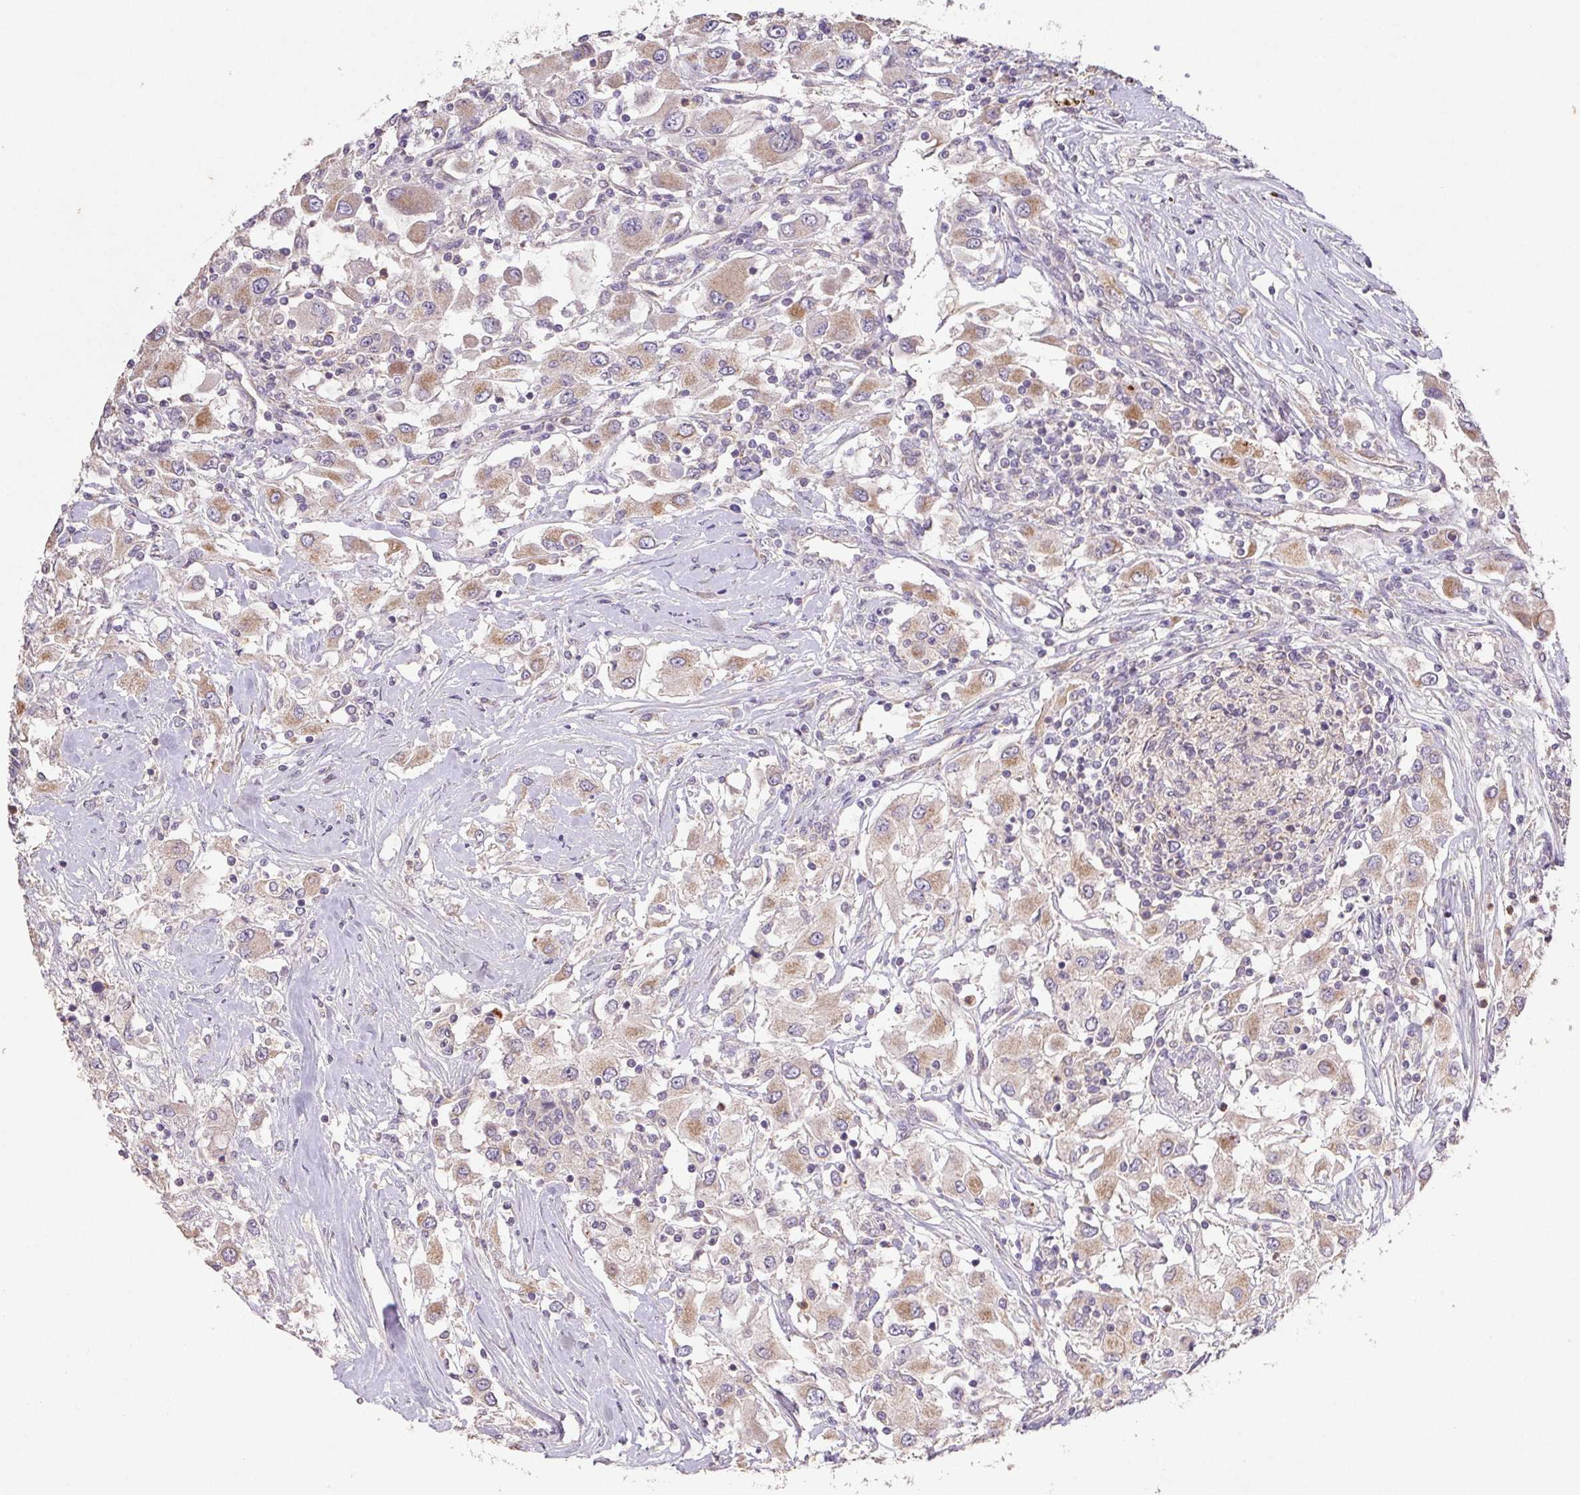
{"staining": {"intensity": "weak", "quantity": ">75%", "location": "cytoplasmic/membranous"}, "tissue": "renal cancer", "cell_type": "Tumor cells", "image_type": "cancer", "snomed": [{"axis": "morphology", "description": "Adenocarcinoma, NOS"}, {"axis": "topography", "description": "Kidney"}], "caption": "The immunohistochemical stain labels weak cytoplasmic/membranous positivity in tumor cells of renal cancer (adenocarcinoma) tissue. (DAB IHC, brown staining for protein, blue staining for nuclei).", "gene": "RAB11A", "patient": {"sex": "female", "age": 67}}